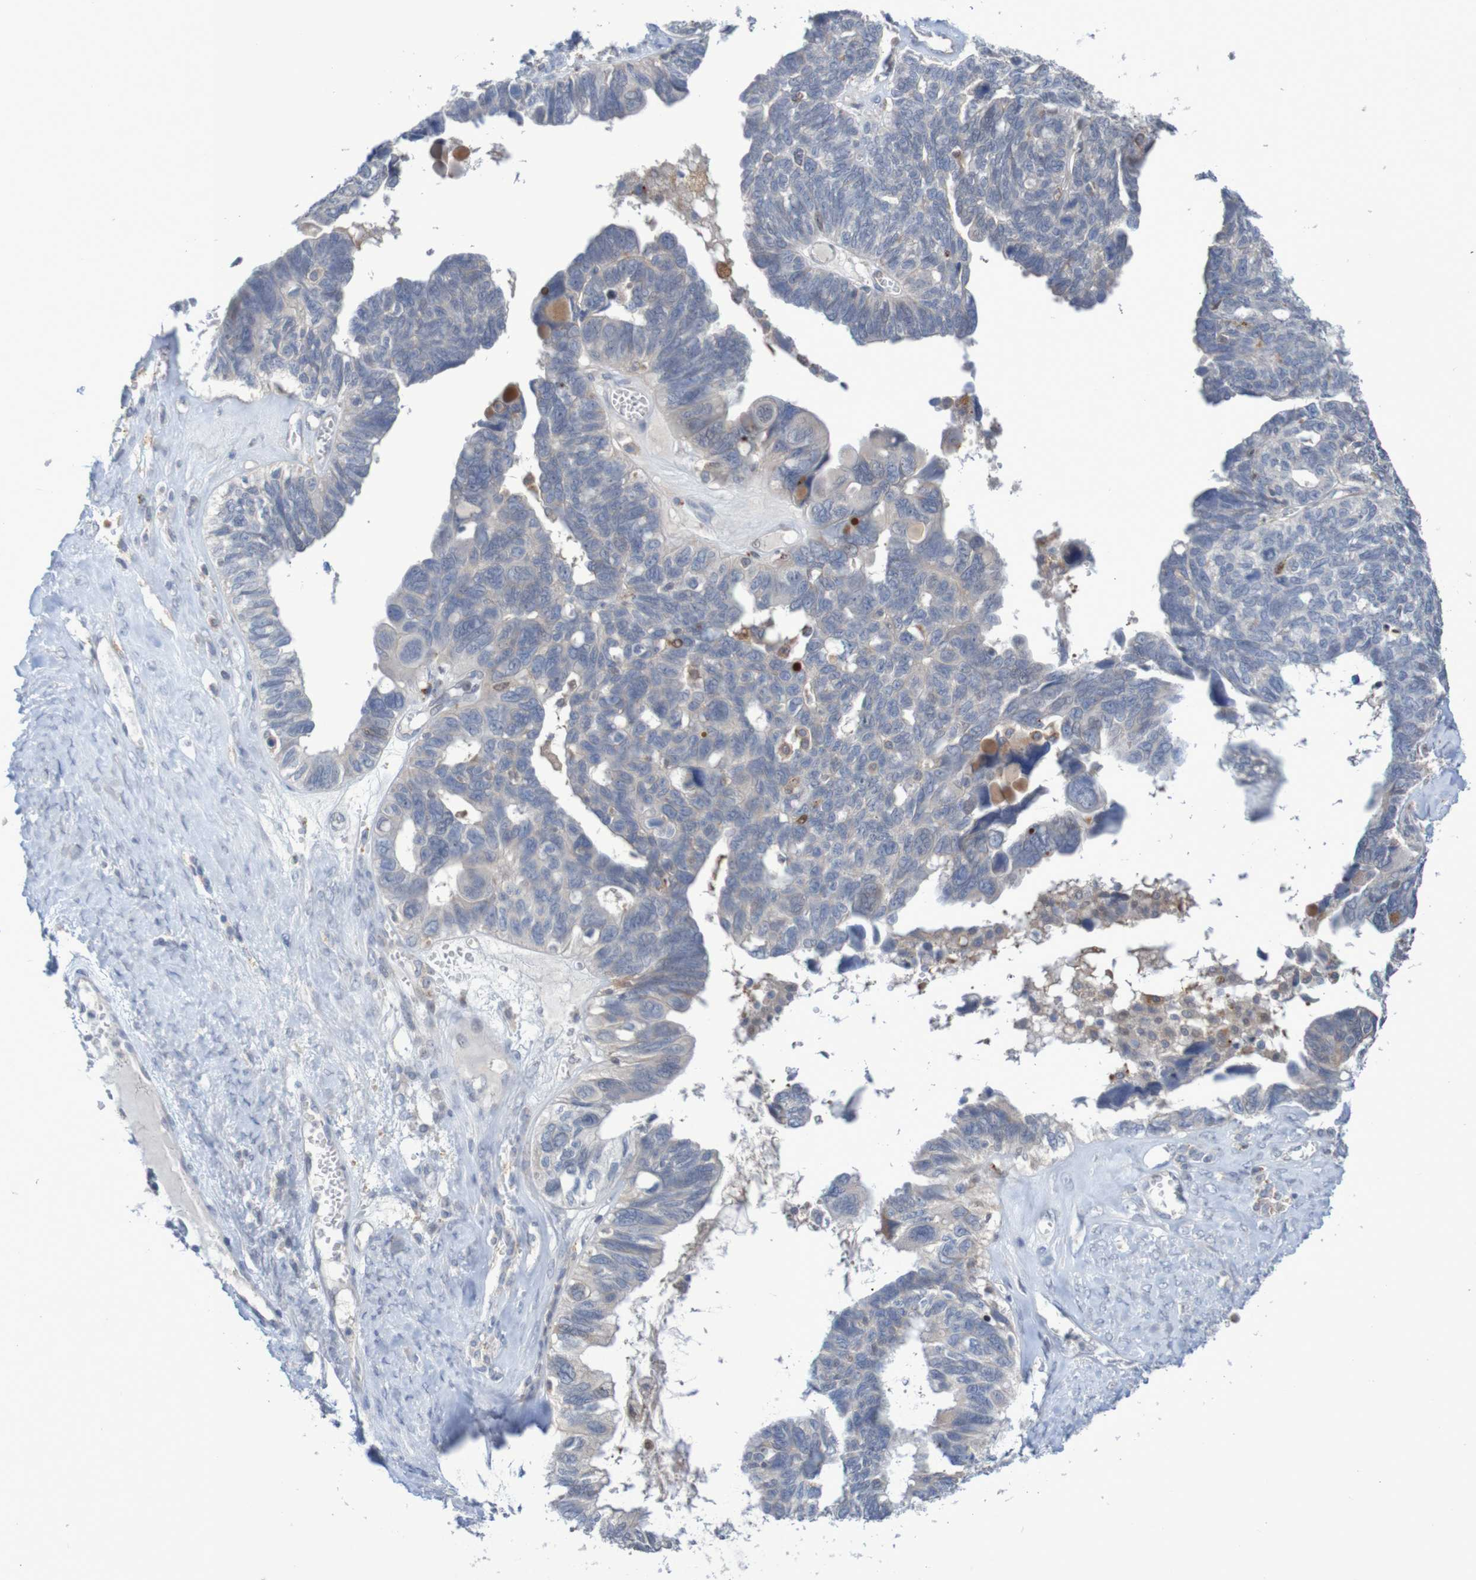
{"staining": {"intensity": "negative", "quantity": "none", "location": "none"}, "tissue": "ovarian cancer", "cell_type": "Tumor cells", "image_type": "cancer", "snomed": [{"axis": "morphology", "description": "Cystadenocarcinoma, serous, NOS"}, {"axis": "topography", "description": "Ovary"}], "caption": "Tumor cells show no significant protein positivity in serous cystadenocarcinoma (ovarian). Nuclei are stained in blue.", "gene": "FBP2", "patient": {"sex": "female", "age": 79}}